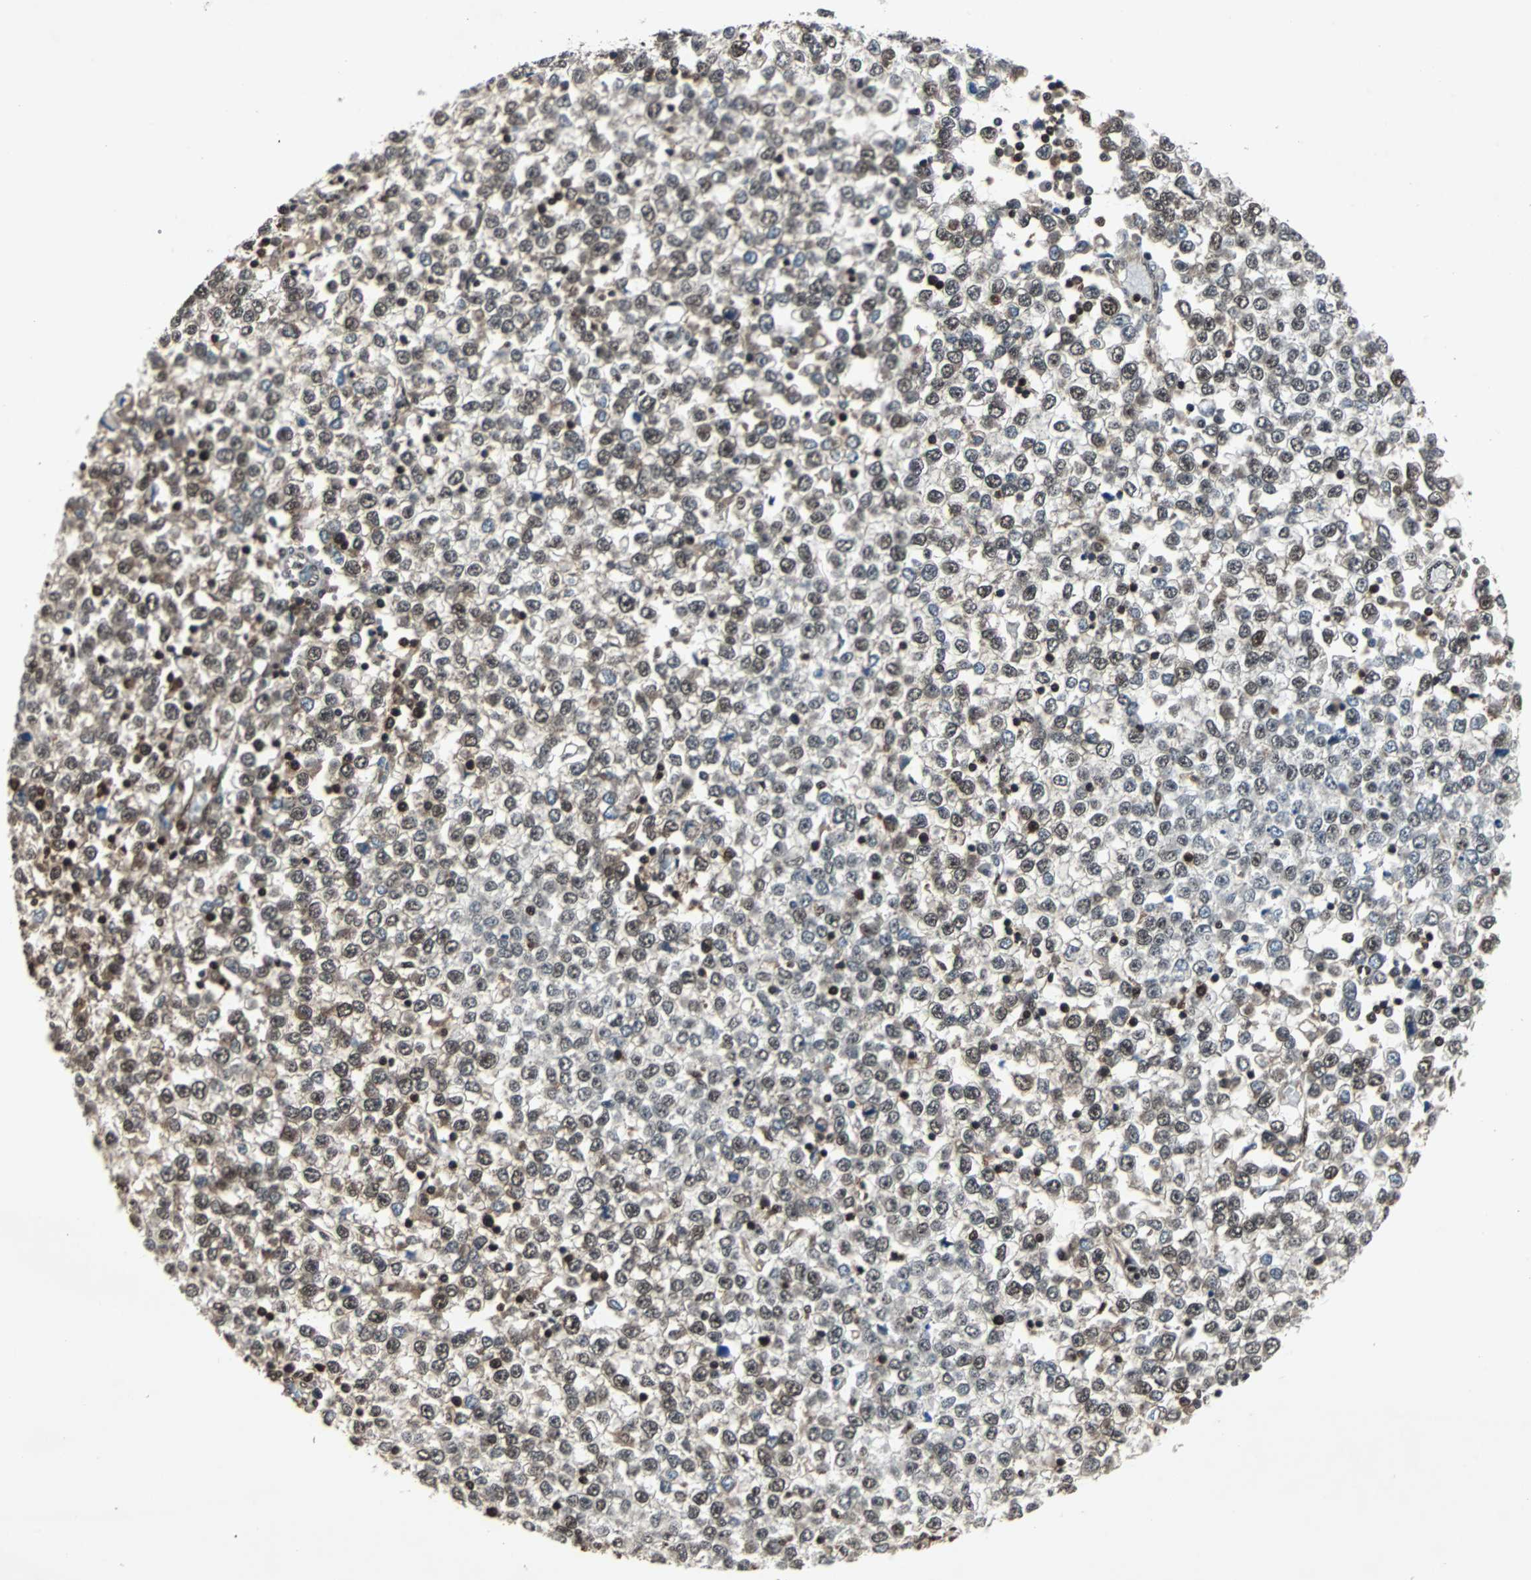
{"staining": {"intensity": "moderate", "quantity": "25%-75%", "location": "cytoplasmic/membranous,nuclear"}, "tissue": "testis cancer", "cell_type": "Tumor cells", "image_type": "cancer", "snomed": [{"axis": "morphology", "description": "Seminoma, NOS"}, {"axis": "topography", "description": "Testis"}], "caption": "Protein staining displays moderate cytoplasmic/membranous and nuclear expression in about 25%-75% of tumor cells in testis seminoma.", "gene": "ACLY", "patient": {"sex": "male", "age": 65}}